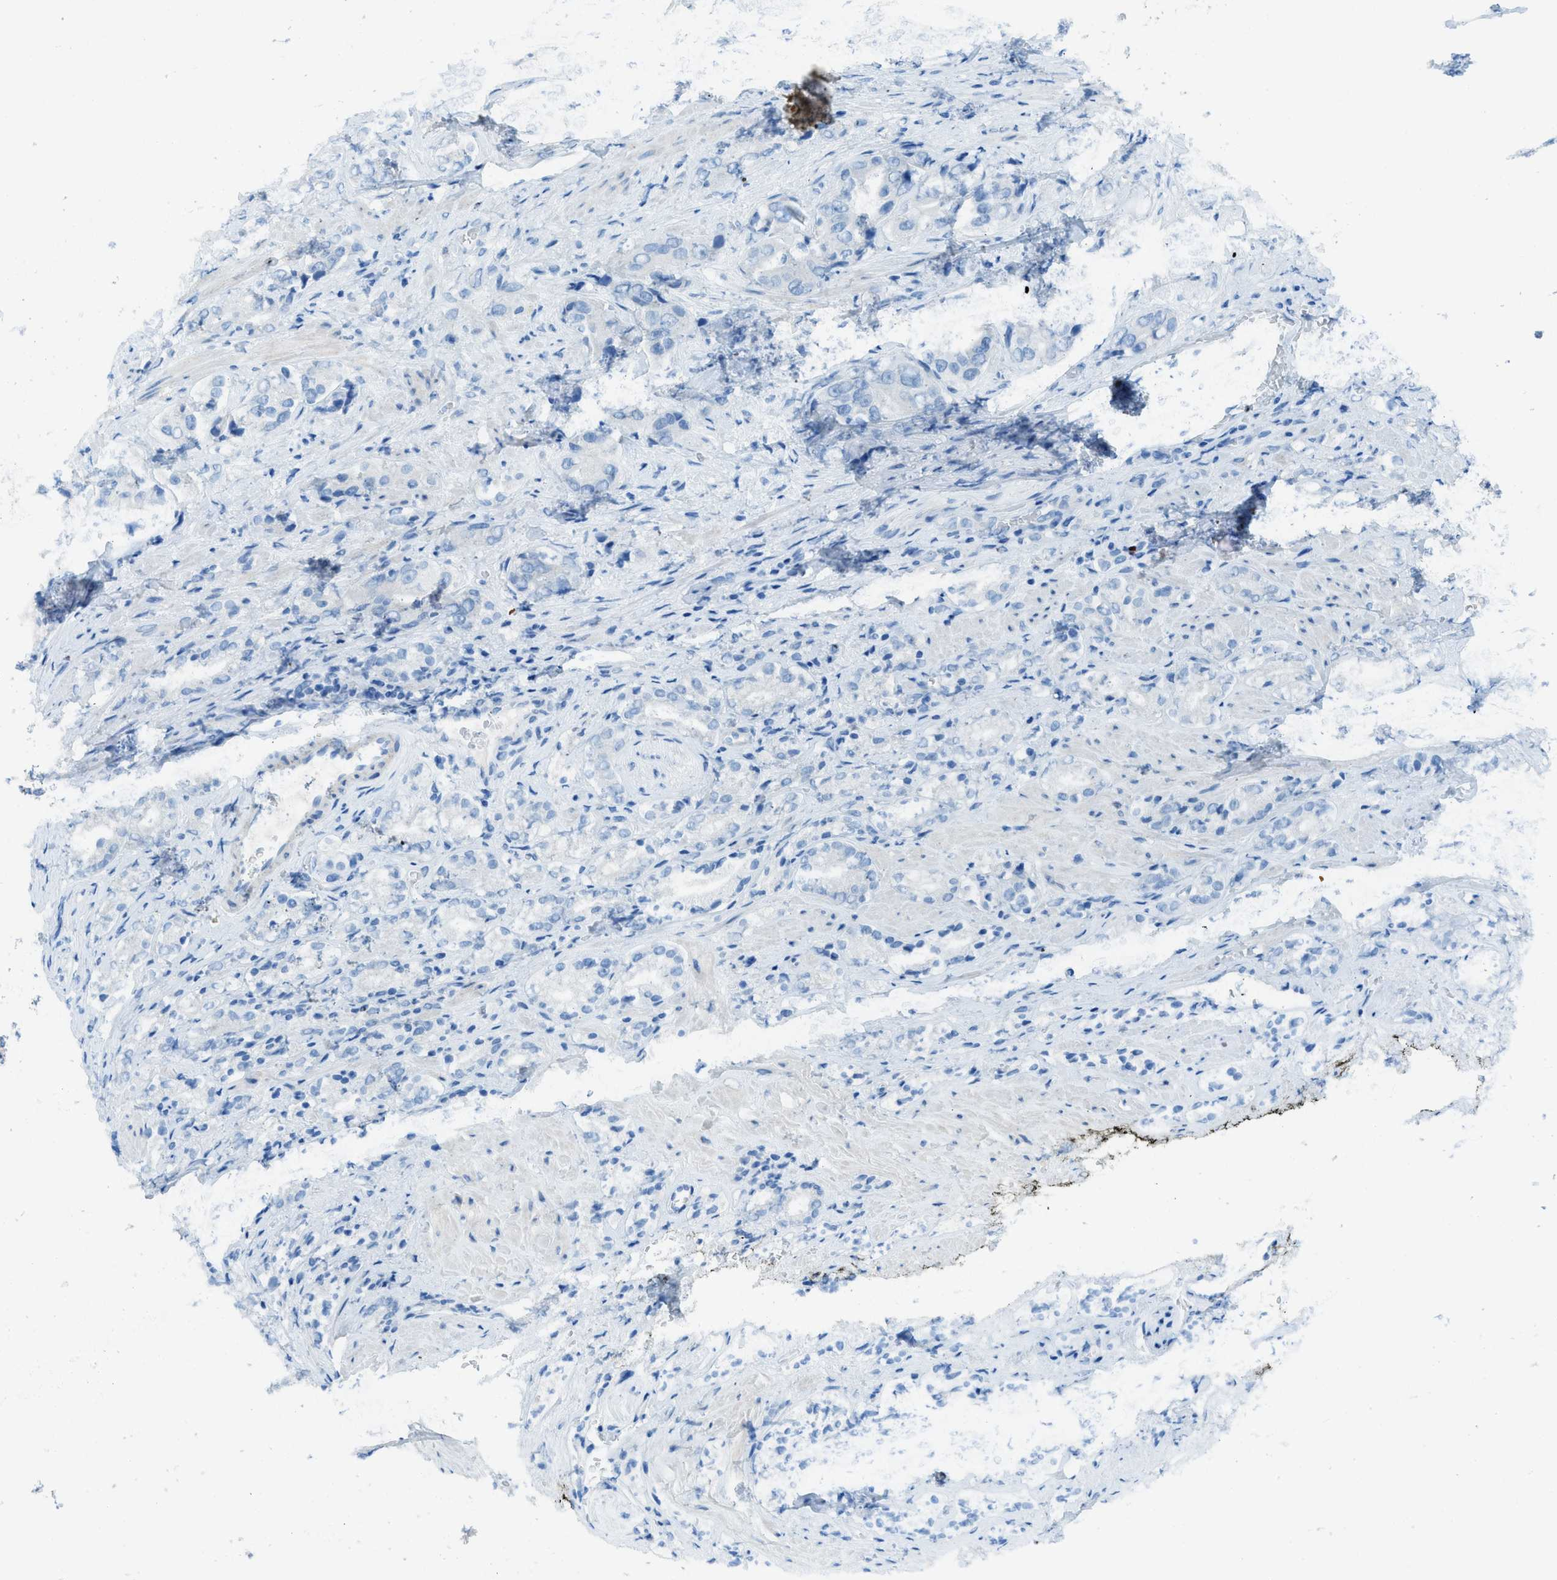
{"staining": {"intensity": "negative", "quantity": "none", "location": "none"}, "tissue": "prostate cancer", "cell_type": "Tumor cells", "image_type": "cancer", "snomed": [{"axis": "morphology", "description": "Adenocarcinoma, High grade"}, {"axis": "topography", "description": "Prostate"}], "caption": "Immunohistochemistry photomicrograph of human high-grade adenocarcinoma (prostate) stained for a protein (brown), which displays no expression in tumor cells.", "gene": "ACAN", "patient": {"sex": "male", "age": 71}}